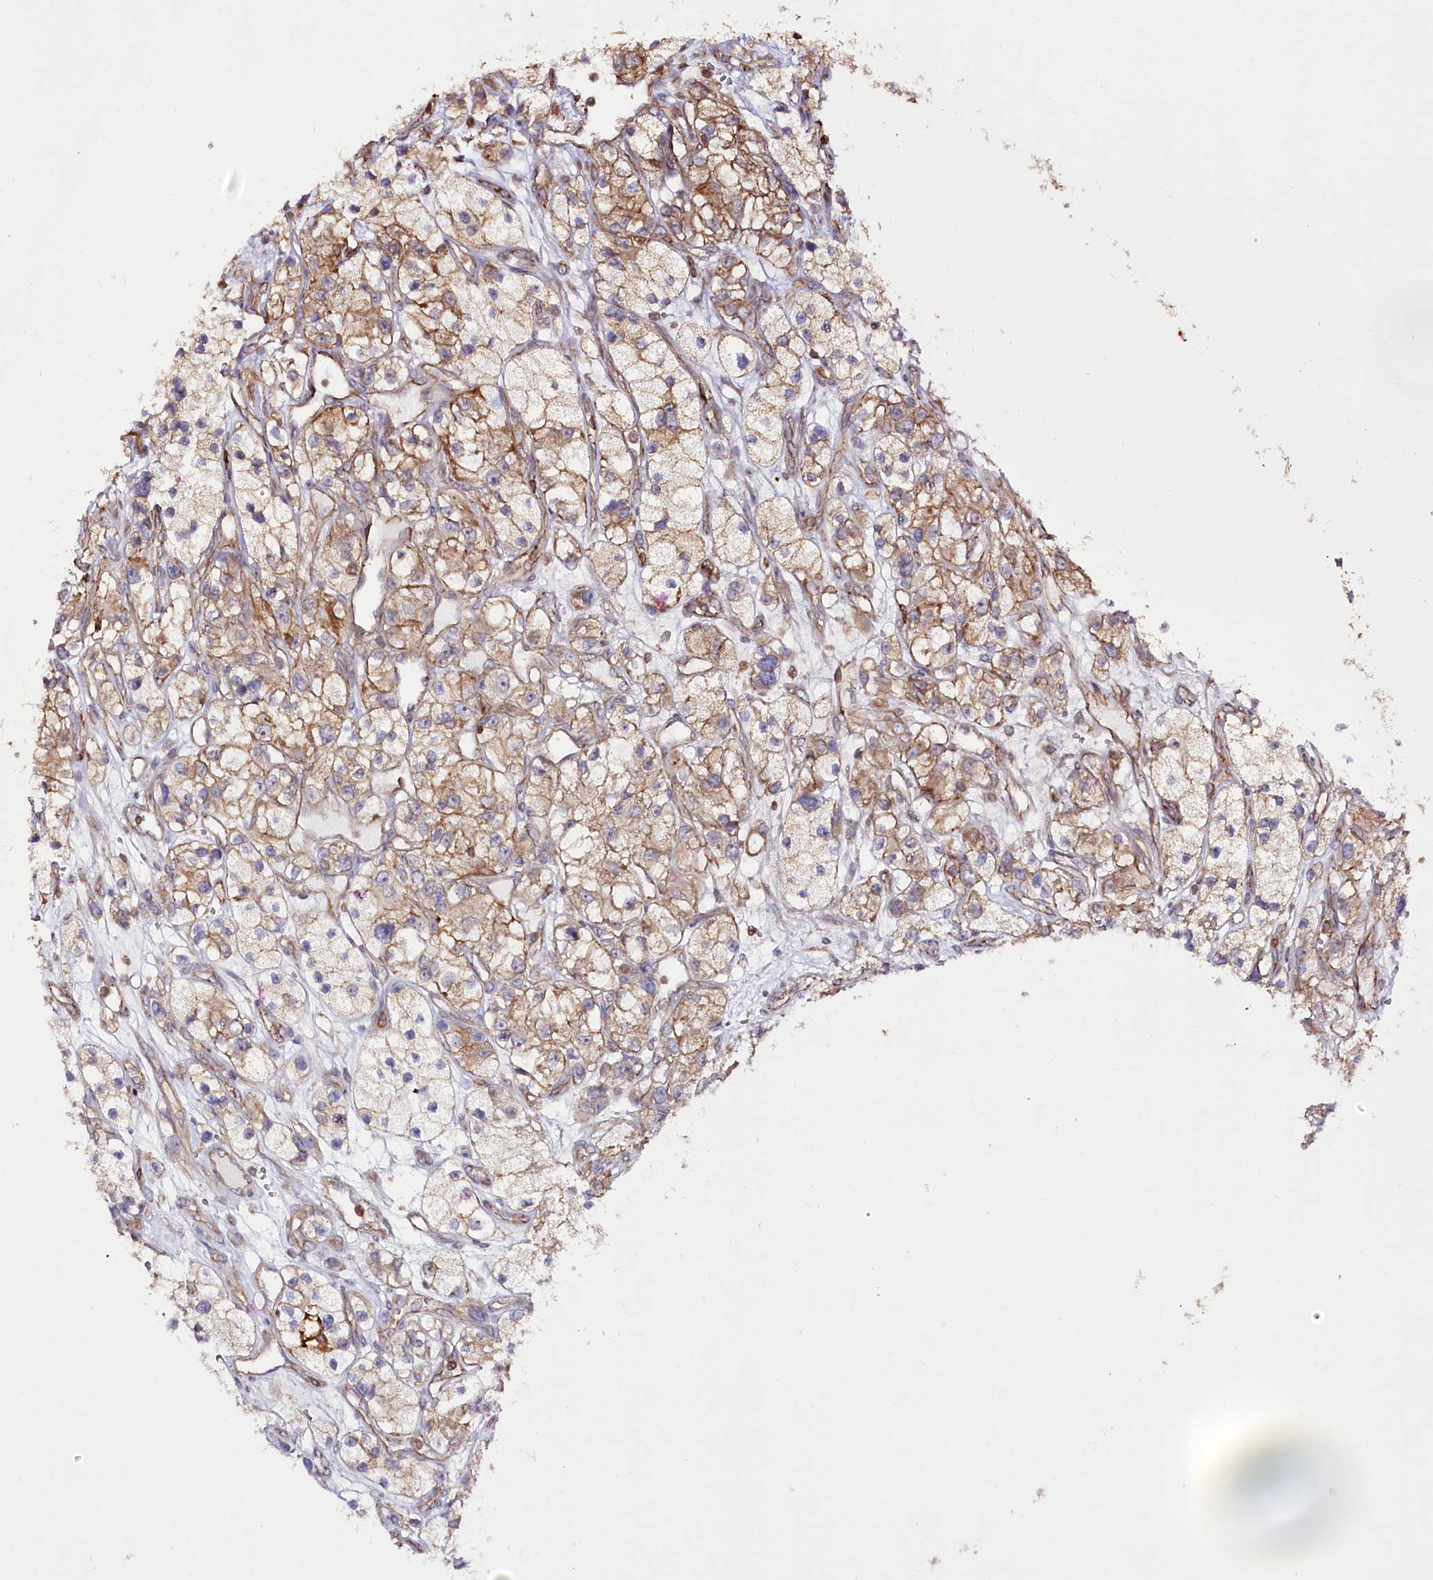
{"staining": {"intensity": "moderate", "quantity": "25%-75%", "location": "cytoplasmic/membranous"}, "tissue": "renal cancer", "cell_type": "Tumor cells", "image_type": "cancer", "snomed": [{"axis": "morphology", "description": "Adenocarcinoma, NOS"}, {"axis": "topography", "description": "Kidney"}], "caption": "Tumor cells demonstrate medium levels of moderate cytoplasmic/membranous staining in about 25%-75% of cells in human renal cancer (adenocarcinoma).", "gene": "DHX29", "patient": {"sex": "female", "age": 57}}